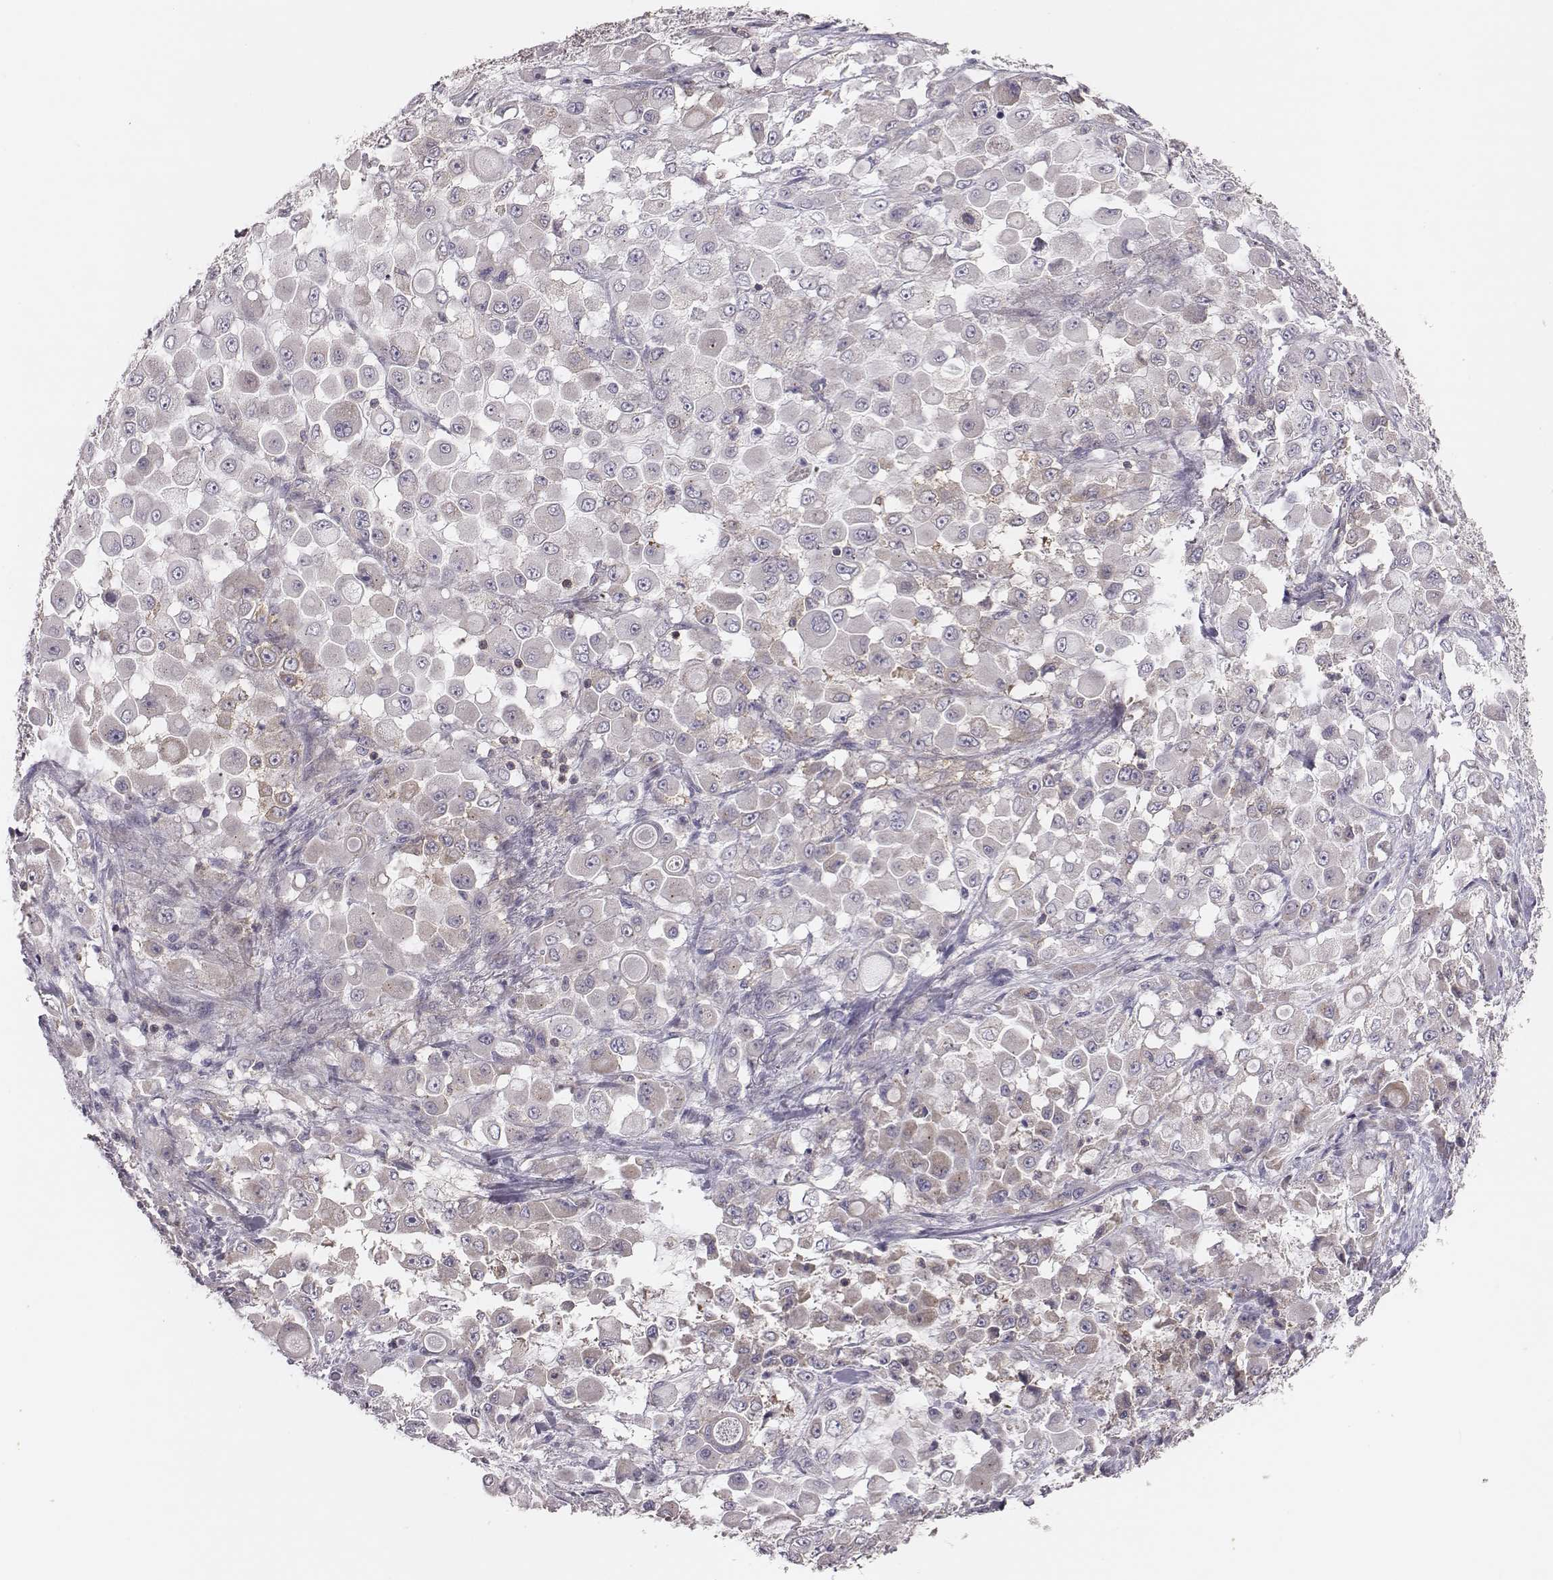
{"staining": {"intensity": "weak", "quantity": "25%-75%", "location": "cytoplasmic/membranous"}, "tissue": "stomach cancer", "cell_type": "Tumor cells", "image_type": "cancer", "snomed": [{"axis": "morphology", "description": "Adenocarcinoma, NOS"}, {"axis": "topography", "description": "Stomach"}], "caption": "This micrograph demonstrates immunohistochemistry staining of human stomach adenocarcinoma, with low weak cytoplasmic/membranous expression in about 25%-75% of tumor cells.", "gene": "CAD", "patient": {"sex": "female", "age": 76}}